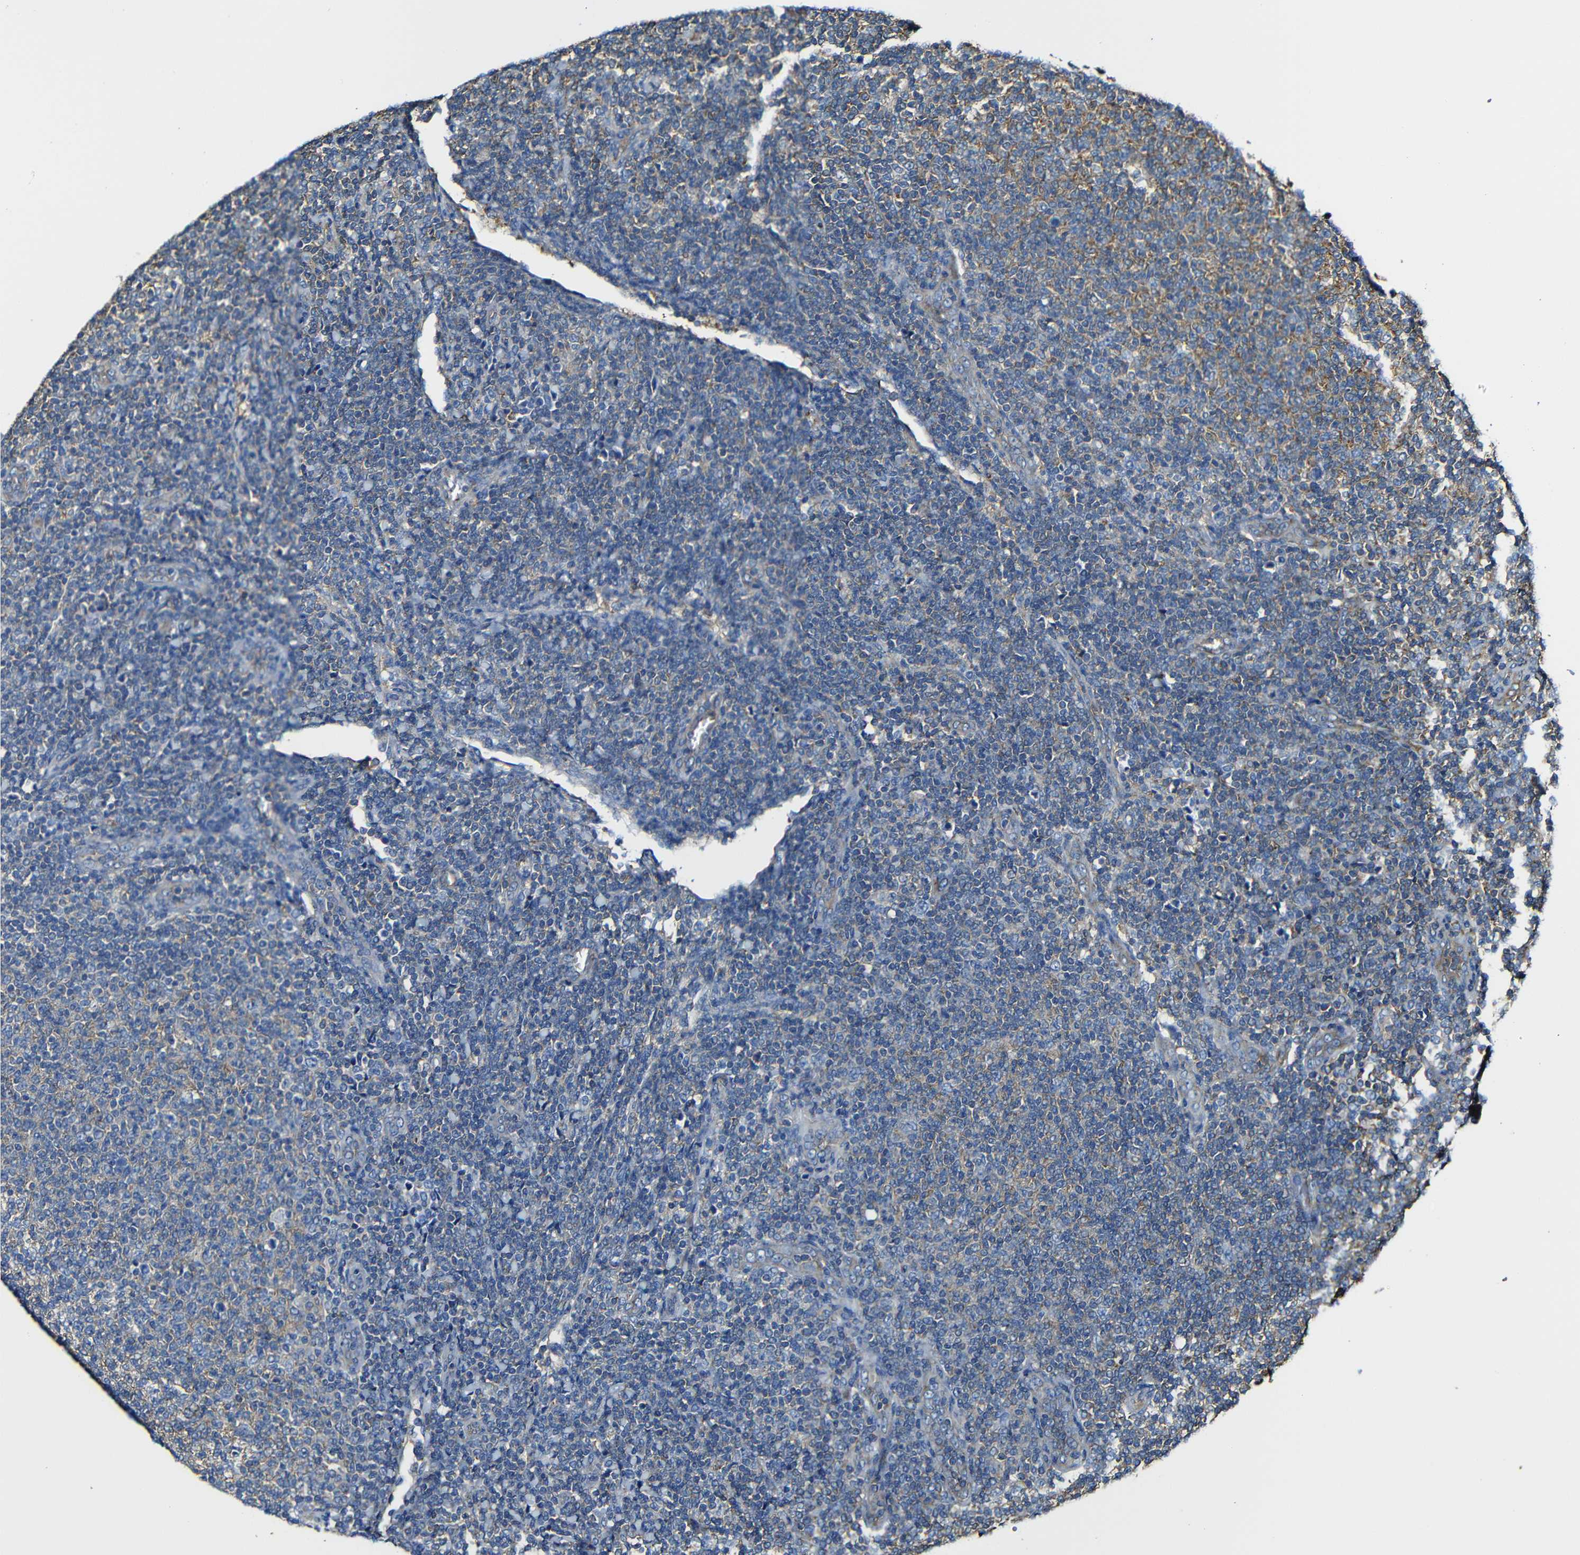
{"staining": {"intensity": "negative", "quantity": "none", "location": "none"}, "tissue": "lymphoma", "cell_type": "Tumor cells", "image_type": "cancer", "snomed": [{"axis": "morphology", "description": "Malignant lymphoma, non-Hodgkin's type, Low grade"}, {"axis": "topography", "description": "Lymph node"}], "caption": "Immunohistochemical staining of human low-grade malignant lymphoma, non-Hodgkin's type shows no significant expression in tumor cells.", "gene": "MSN", "patient": {"sex": "male", "age": 66}}